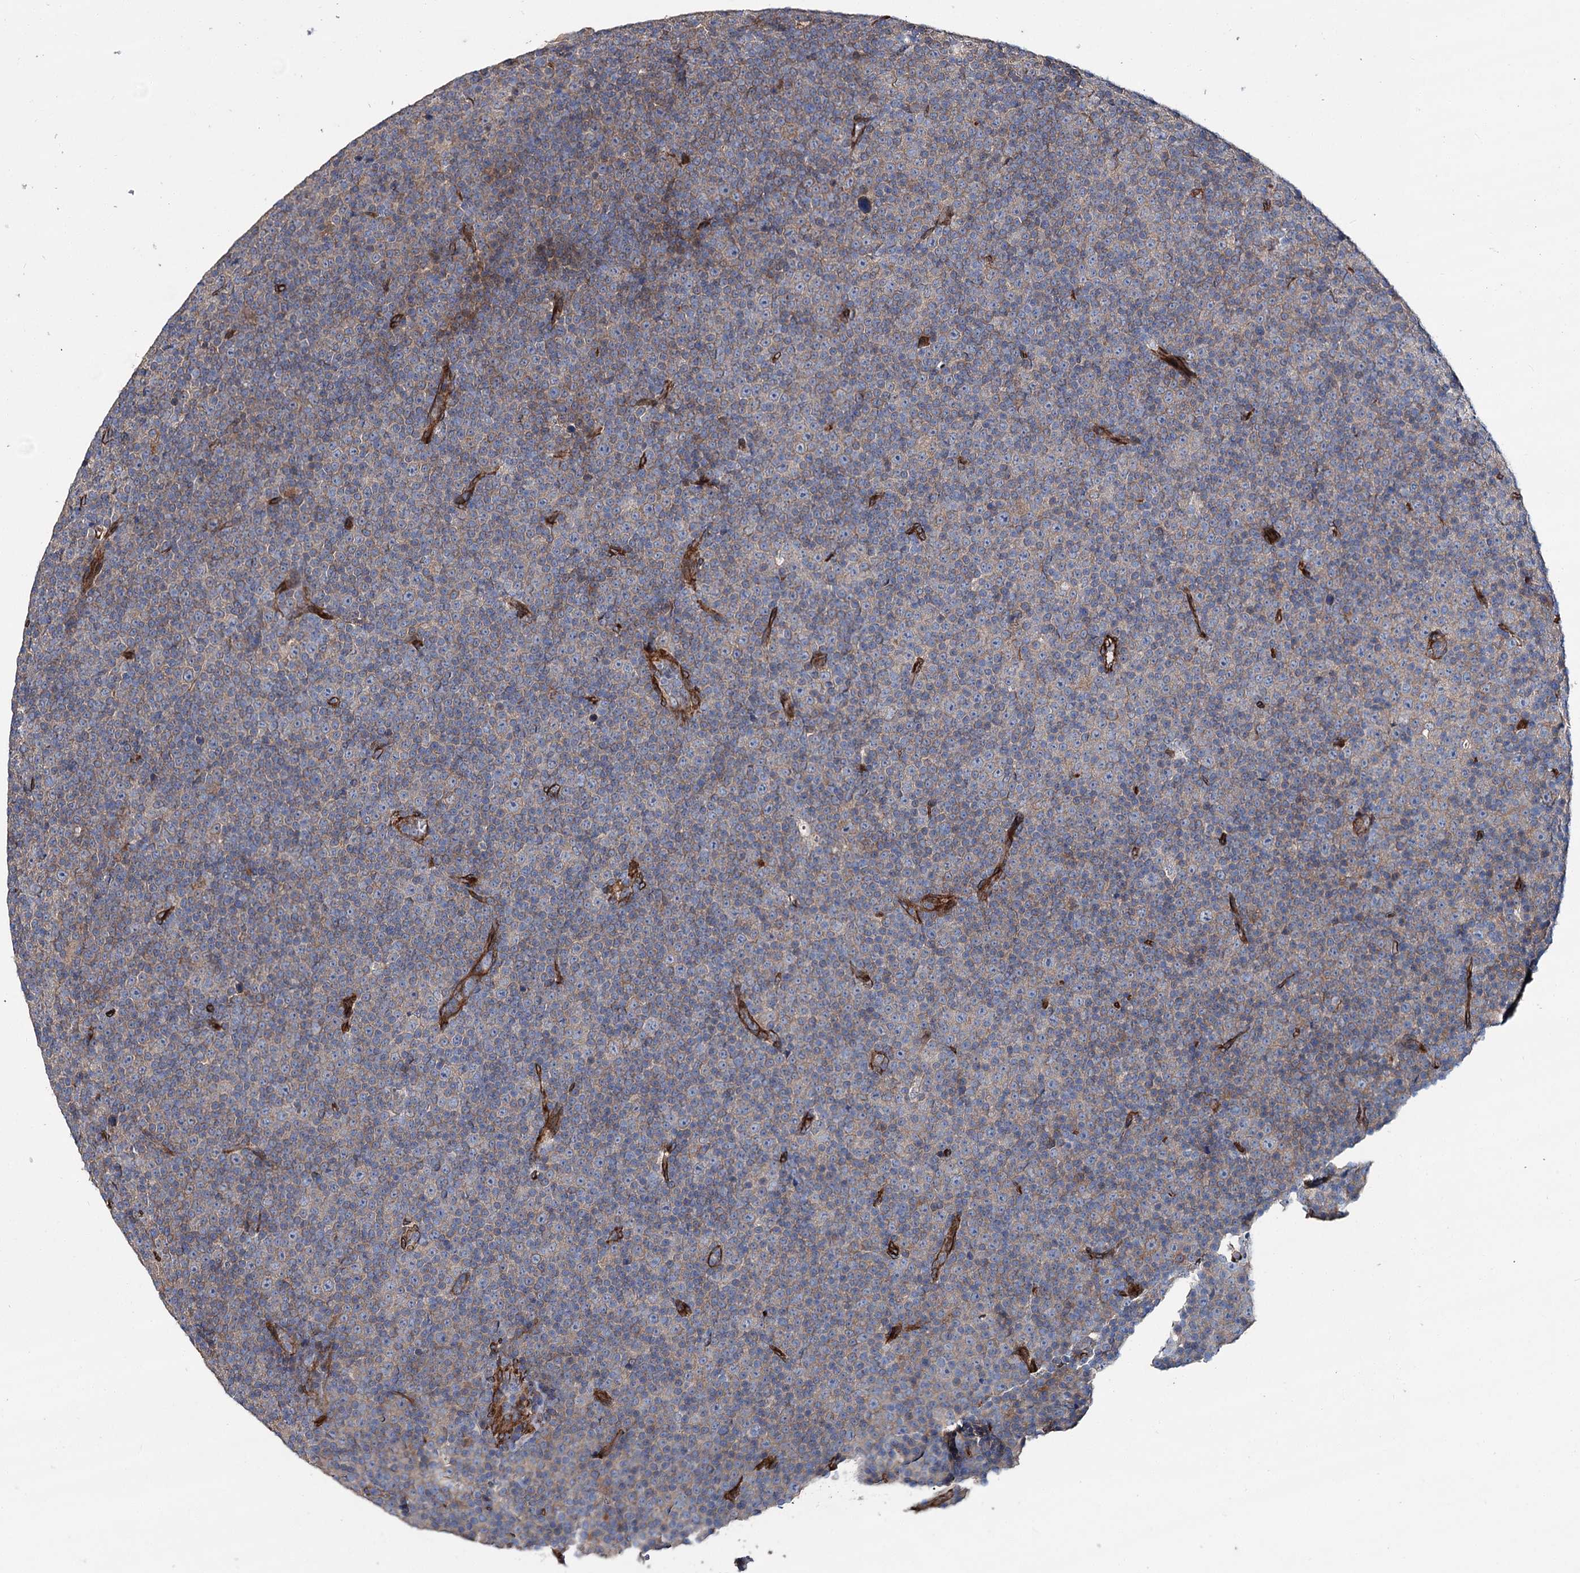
{"staining": {"intensity": "negative", "quantity": "none", "location": "none"}, "tissue": "lymphoma", "cell_type": "Tumor cells", "image_type": "cancer", "snomed": [{"axis": "morphology", "description": "Malignant lymphoma, non-Hodgkin's type, Low grade"}, {"axis": "topography", "description": "Lymph node"}], "caption": "A photomicrograph of lymphoma stained for a protein displays no brown staining in tumor cells.", "gene": "SPATS2", "patient": {"sex": "female", "age": 67}}